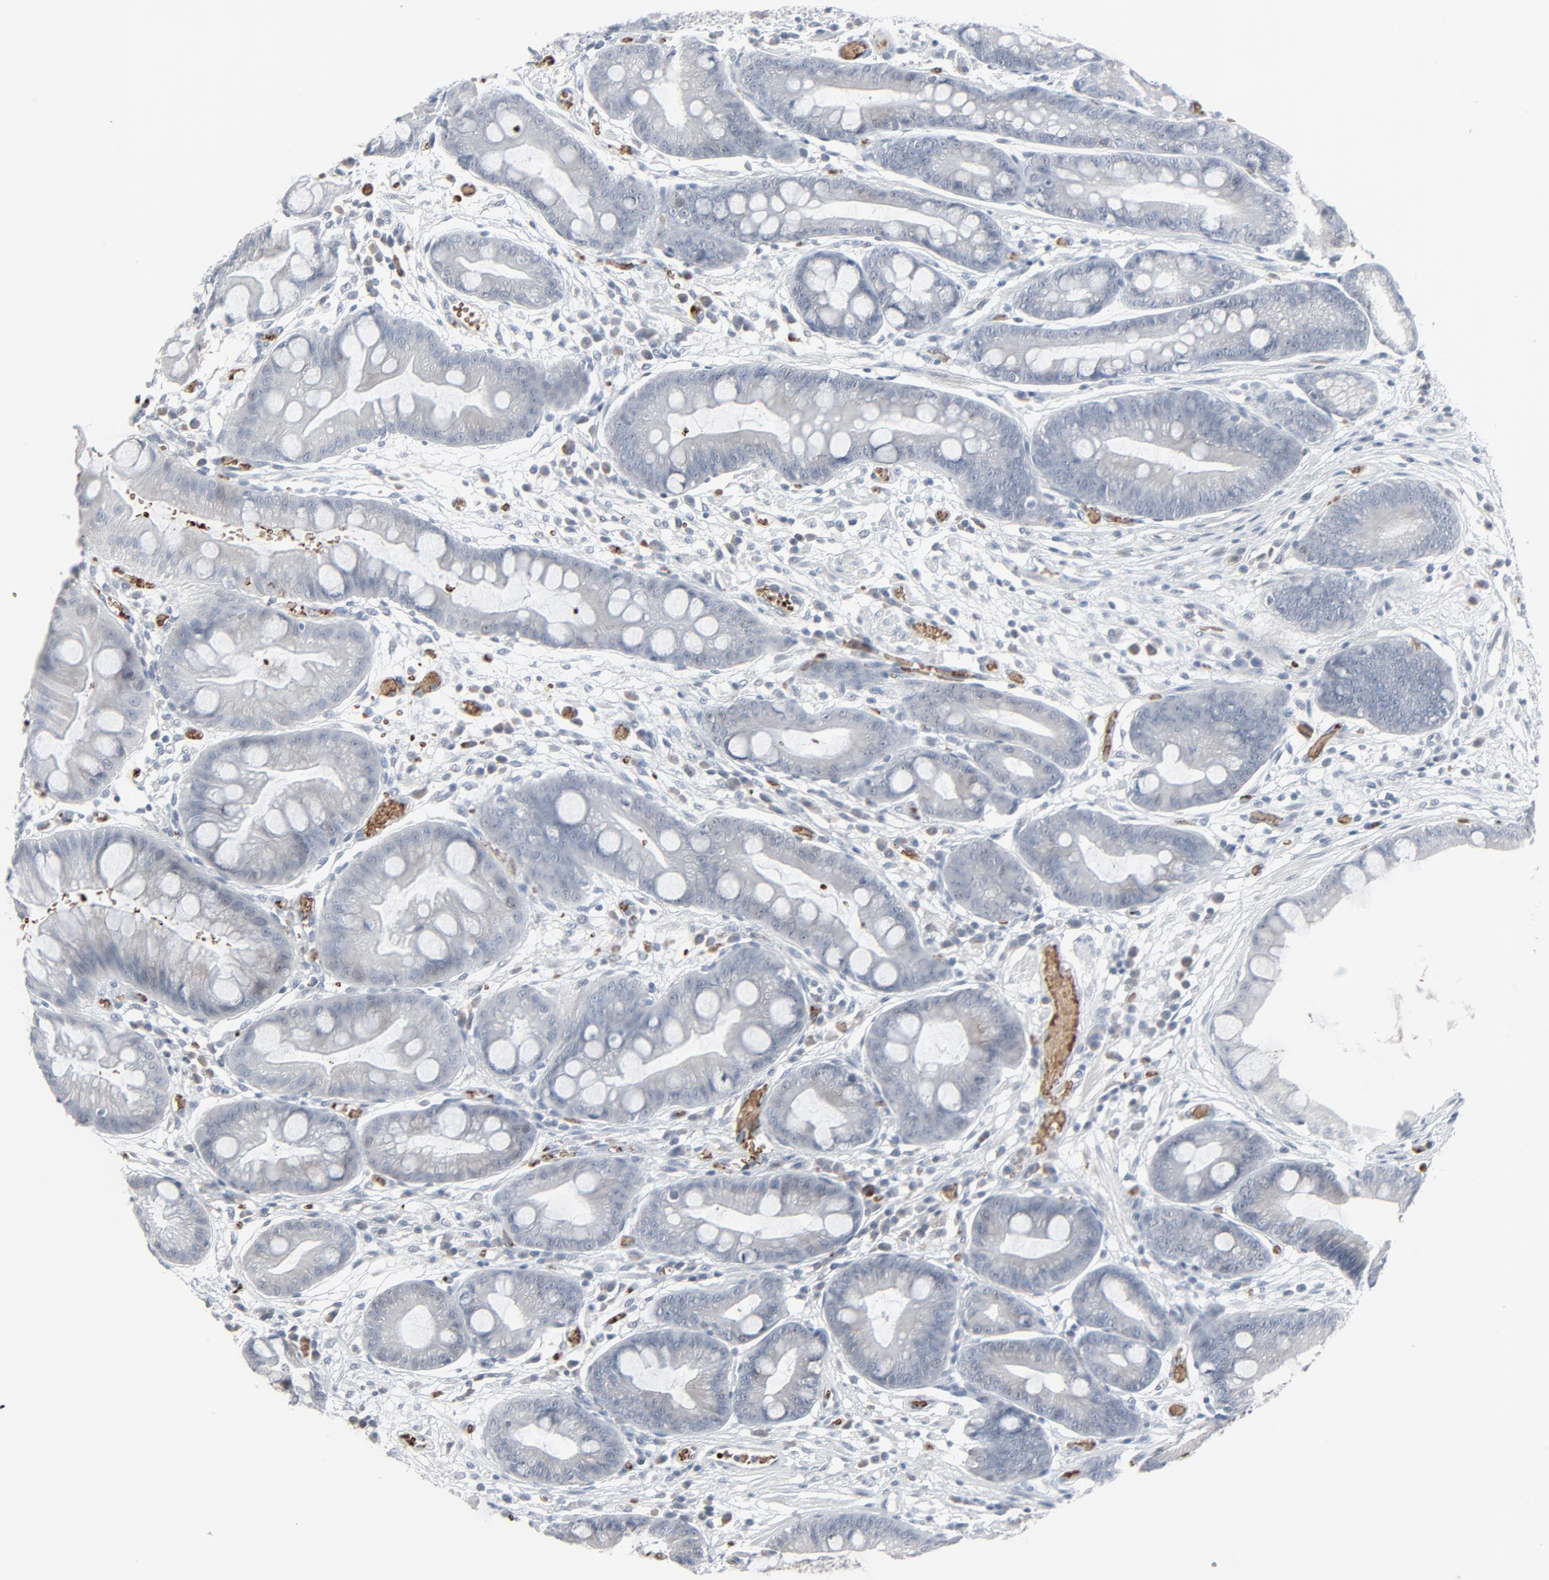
{"staining": {"intensity": "negative", "quantity": "none", "location": "none"}, "tissue": "stomach", "cell_type": "Glandular cells", "image_type": "normal", "snomed": [{"axis": "morphology", "description": "Normal tissue, NOS"}, {"axis": "morphology", "description": "Inflammation, NOS"}, {"axis": "topography", "description": "Stomach, lower"}], "caption": "Stomach was stained to show a protein in brown. There is no significant staining in glandular cells. Brightfield microscopy of immunohistochemistry stained with DAB (brown) and hematoxylin (blue), captured at high magnification.", "gene": "SAGE1", "patient": {"sex": "male", "age": 59}}